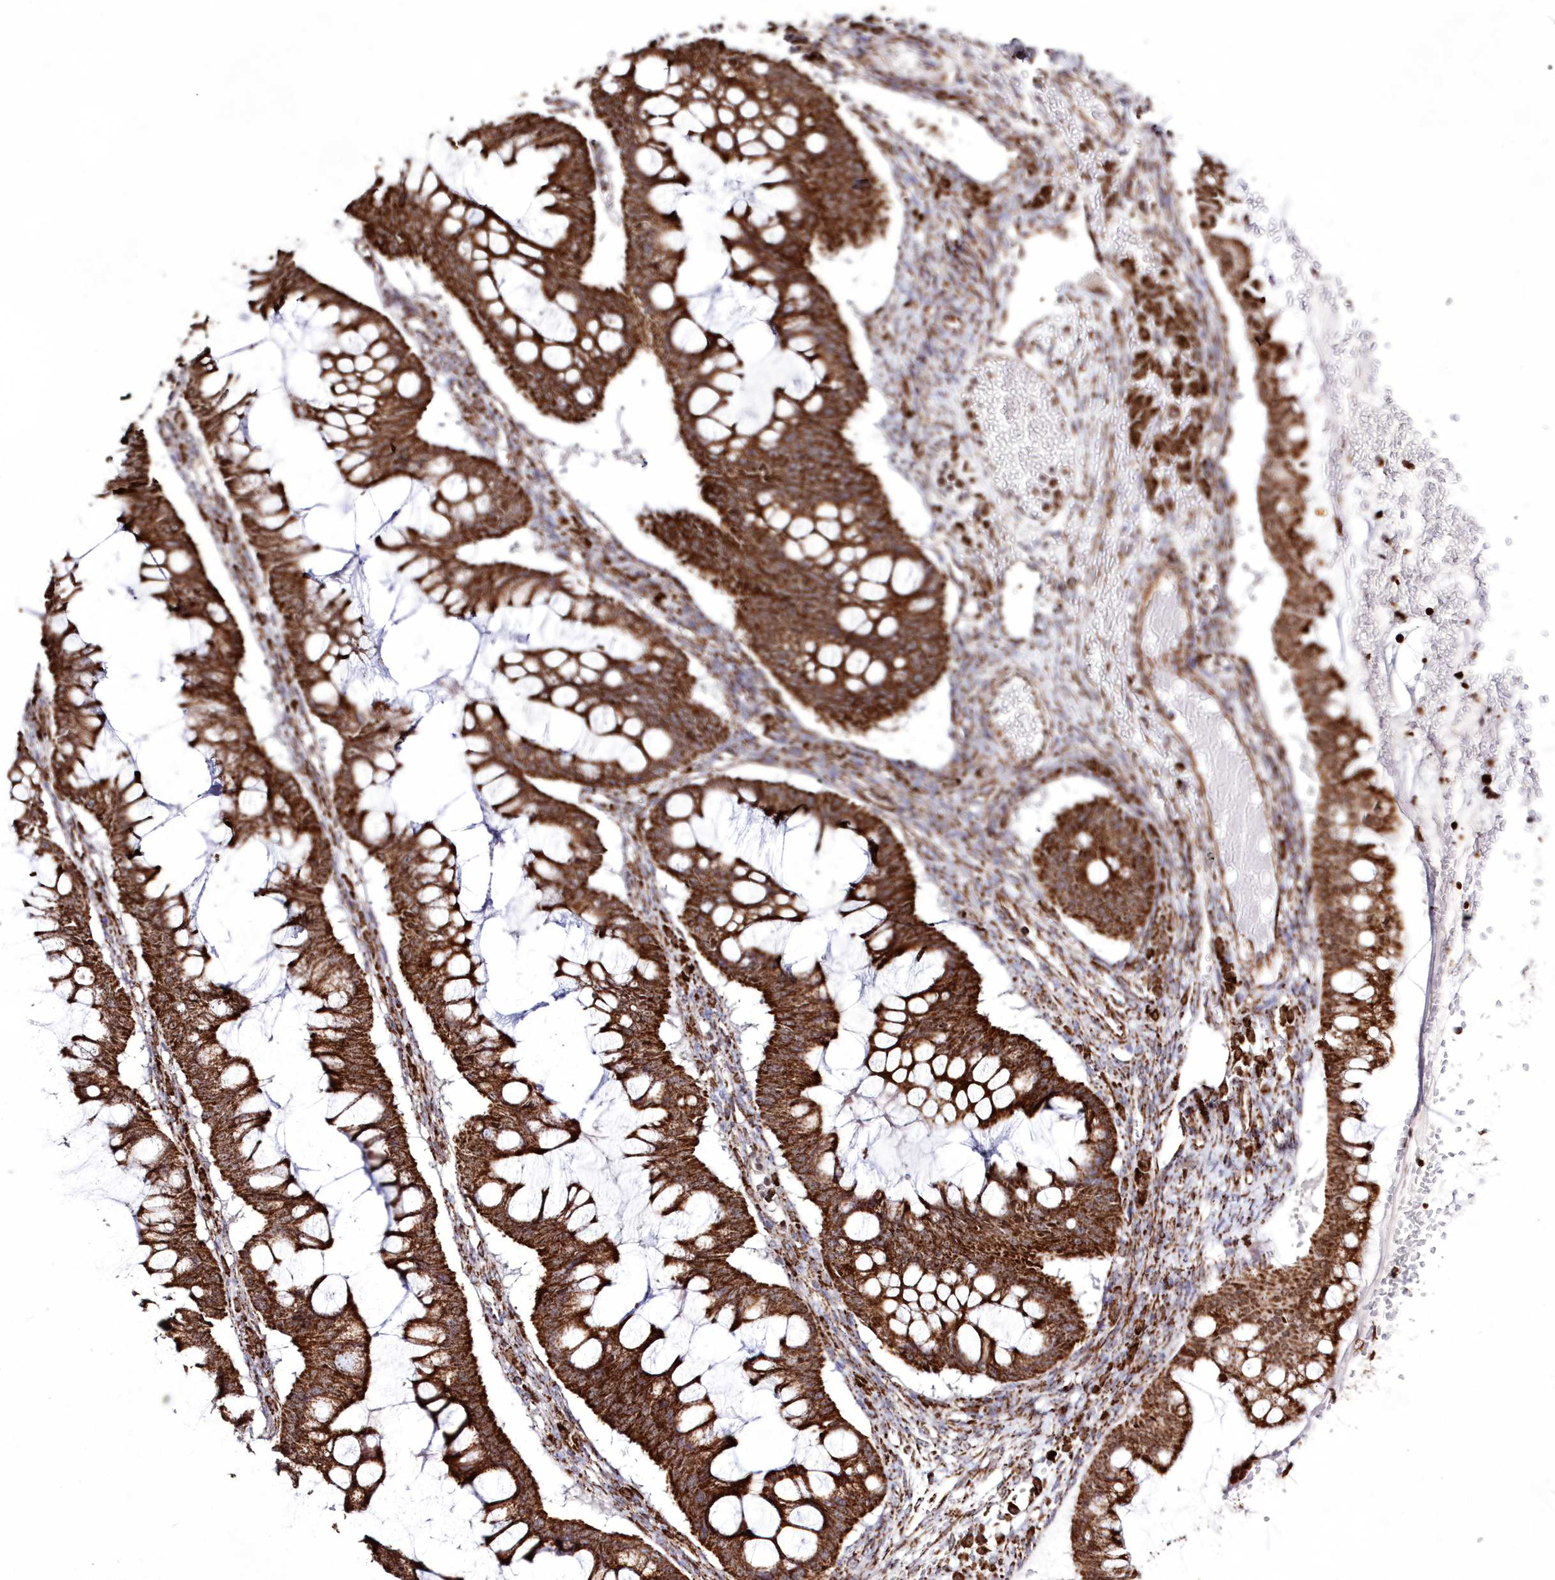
{"staining": {"intensity": "strong", "quantity": ">75%", "location": "cytoplasmic/membranous"}, "tissue": "ovarian cancer", "cell_type": "Tumor cells", "image_type": "cancer", "snomed": [{"axis": "morphology", "description": "Cystadenocarcinoma, mucinous, NOS"}, {"axis": "topography", "description": "Ovary"}], "caption": "Protein expression analysis of human ovarian mucinous cystadenocarcinoma reveals strong cytoplasmic/membranous staining in about >75% of tumor cells.", "gene": "HADHB", "patient": {"sex": "female", "age": 73}}